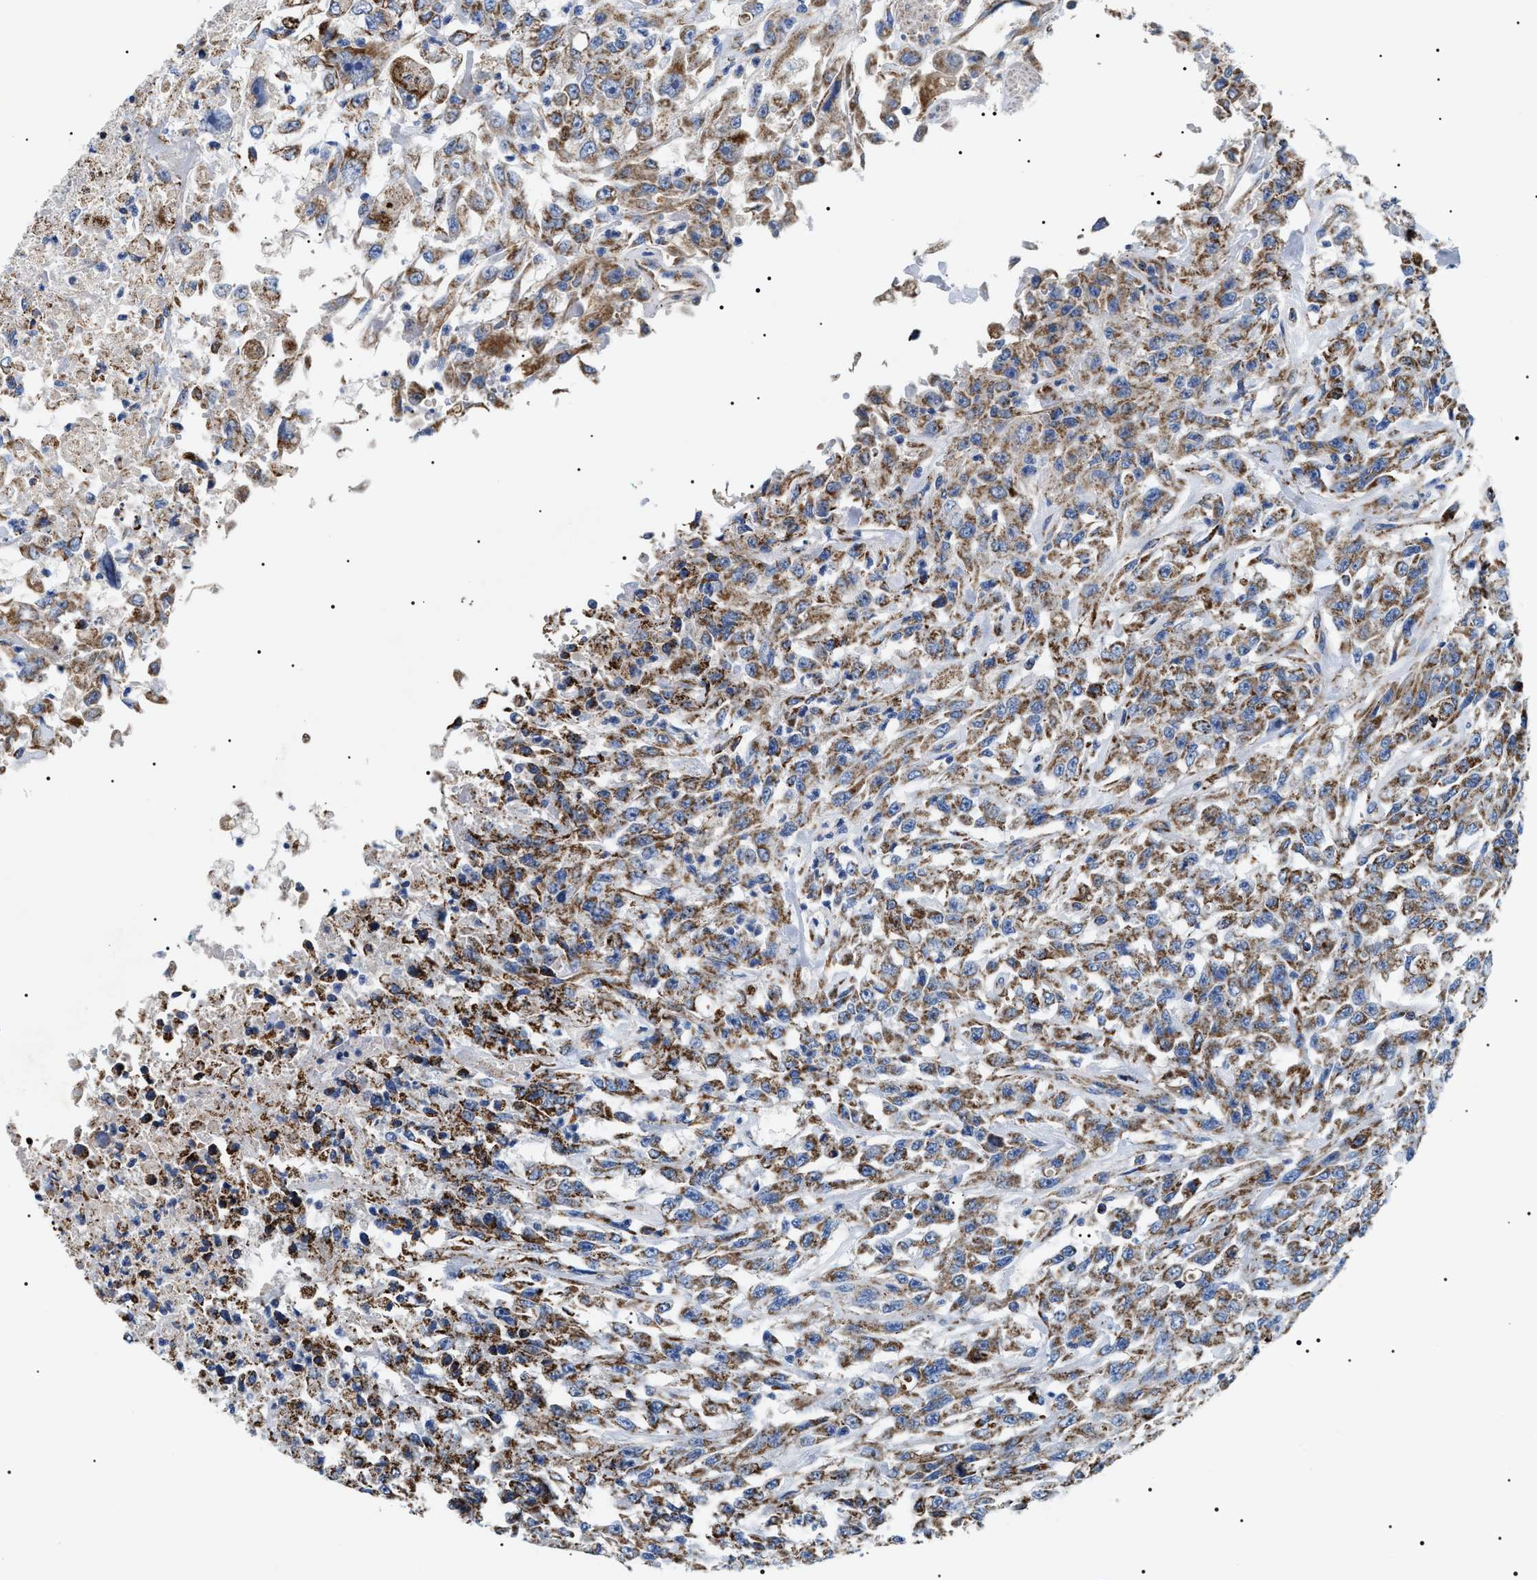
{"staining": {"intensity": "moderate", "quantity": ">75%", "location": "cytoplasmic/membranous"}, "tissue": "urothelial cancer", "cell_type": "Tumor cells", "image_type": "cancer", "snomed": [{"axis": "morphology", "description": "Urothelial carcinoma, High grade"}, {"axis": "topography", "description": "Urinary bladder"}], "caption": "Moderate cytoplasmic/membranous protein staining is appreciated in about >75% of tumor cells in high-grade urothelial carcinoma.", "gene": "OXSM", "patient": {"sex": "male", "age": 46}}